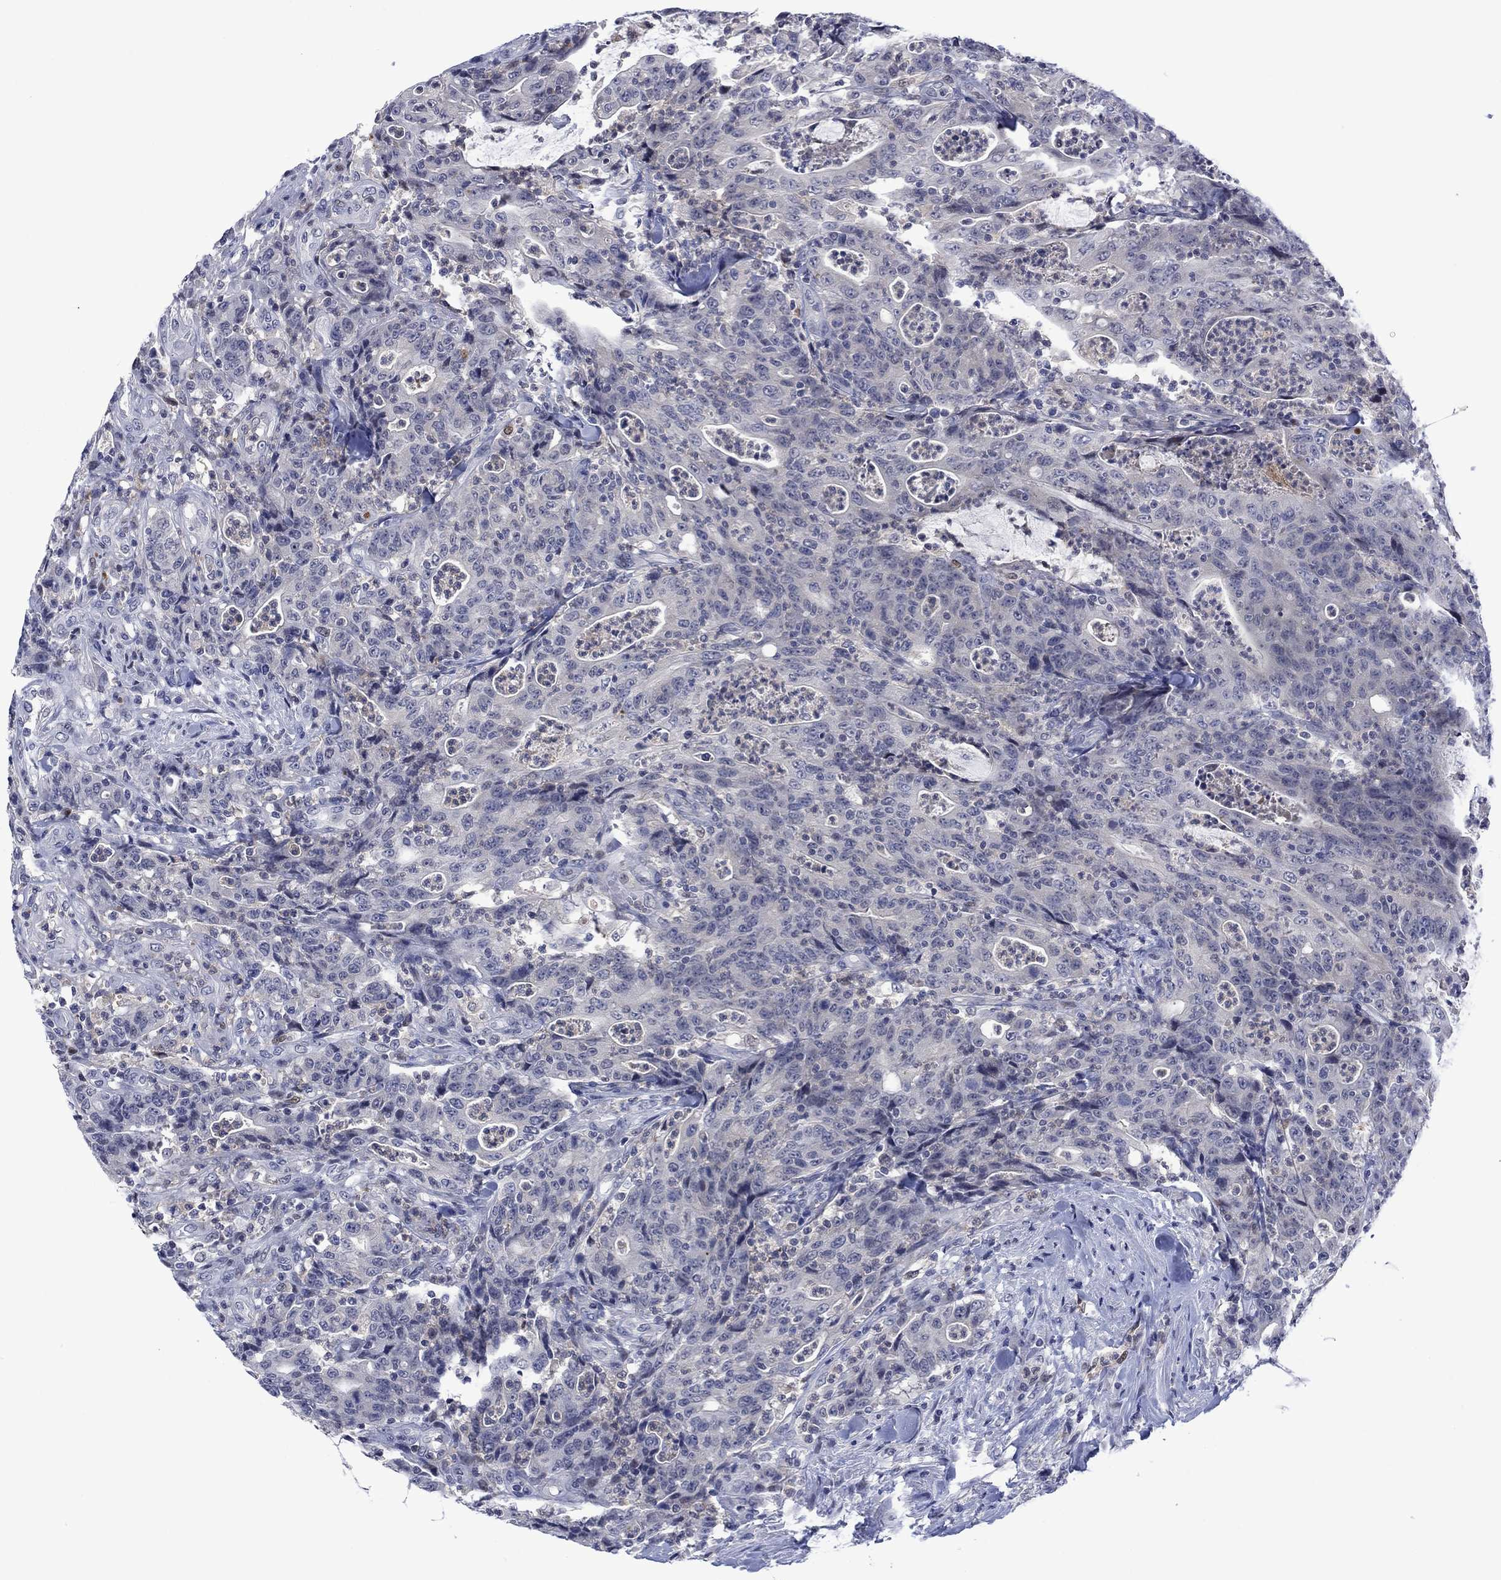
{"staining": {"intensity": "negative", "quantity": "none", "location": "none"}, "tissue": "colorectal cancer", "cell_type": "Tumor cells", "image_type": "cancer", "snomed": [{"axis": "morphology", "description": "Adenocarcinoma, NOS"}, {"axis": "topography", "description": "Colon"}], "caption": "Human colorectal adenocarcinoma stained for a protein using immunohistochemistry displays no positivity in tumor cells.", "gene": "AGL", "patient": {"sex": "male", "age": 70}}